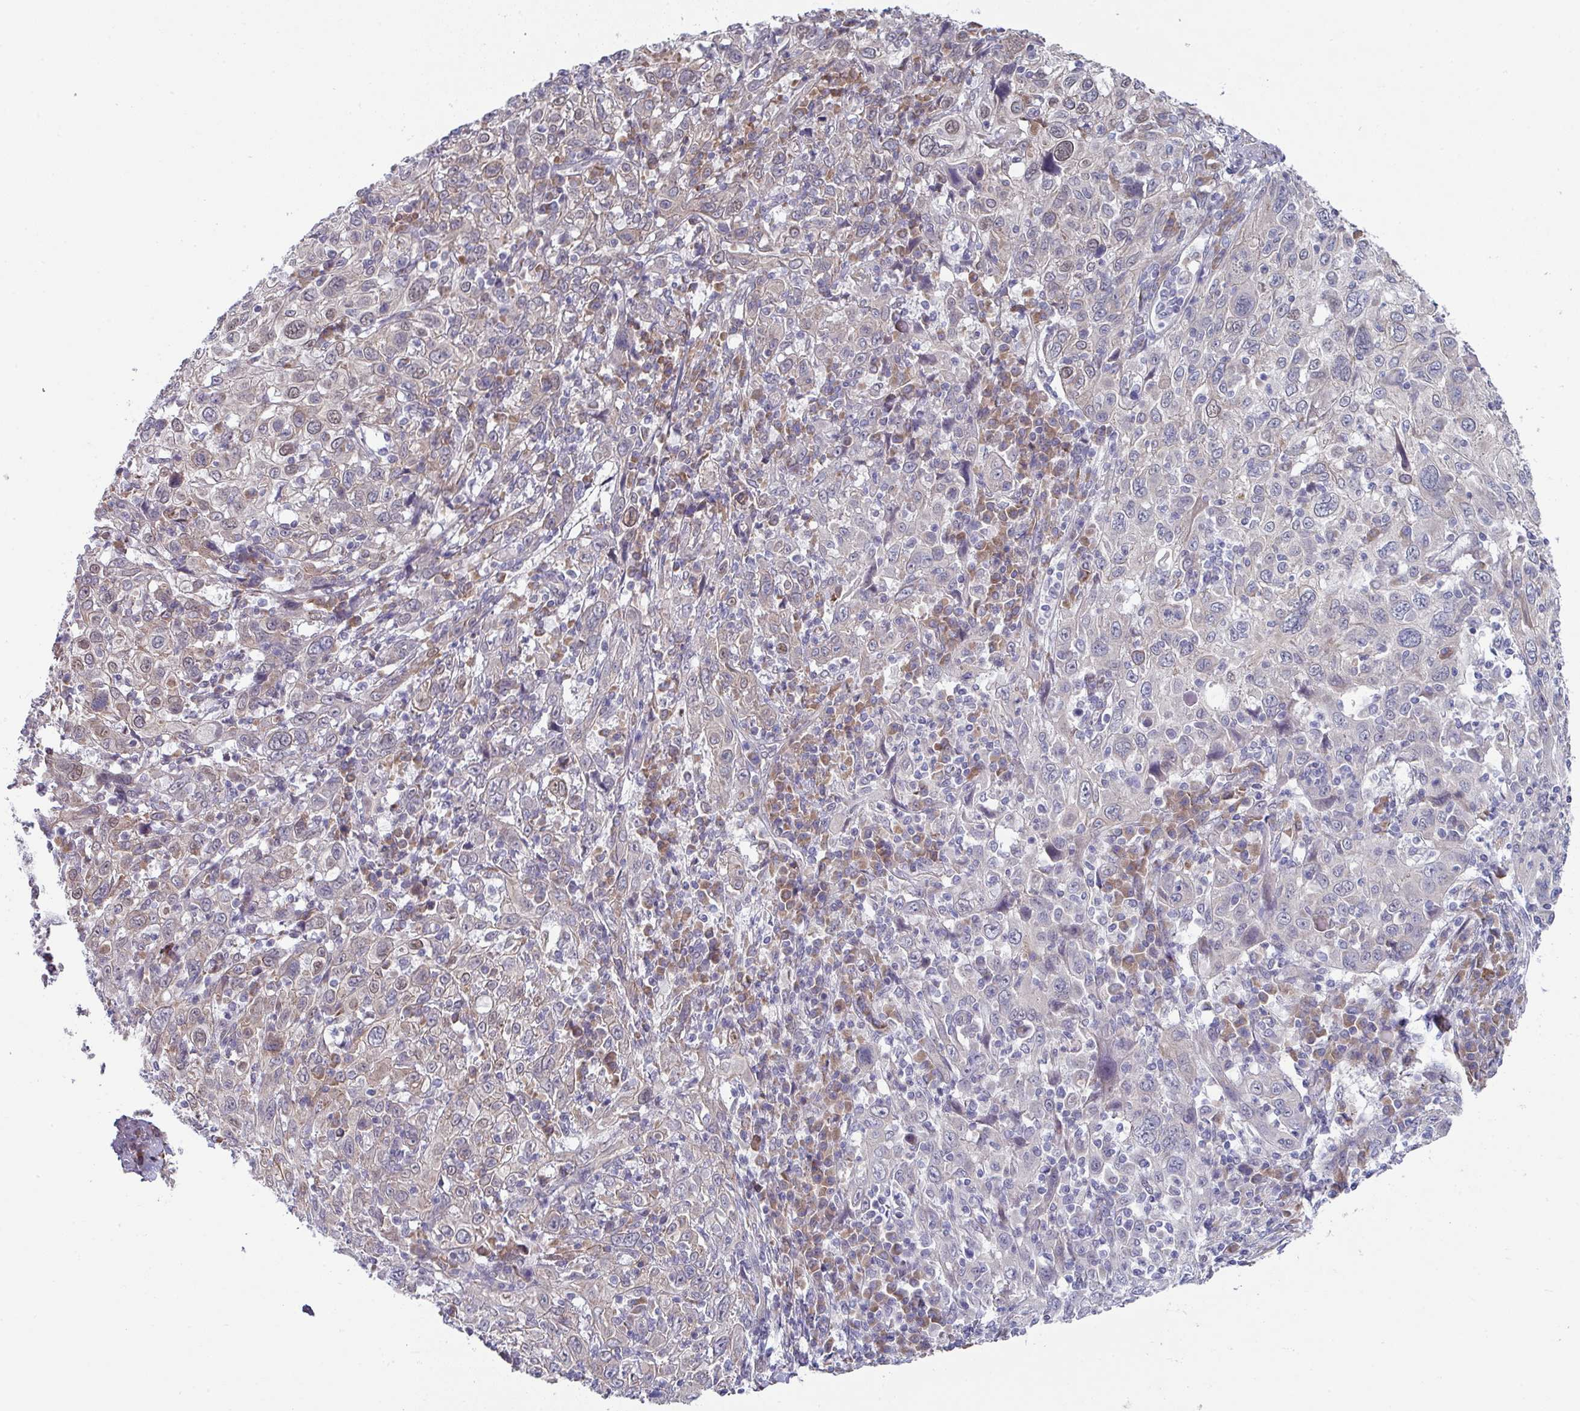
{"staining": {"intensity": "moderate", "quantity": "<25%", "location": "nuclear"}, "tissue": "cervical cancer", "cell_type": "Tumor cells", "image_type": "cancer", "snomed": [{"axis": "morphology", "description": "Squamous cell carcinoma, NOS"}, {"axis": "topography", "description": "Cervix"}], "caption": "The immunohistochemical stain shows moderate nuclear positivity in tumor cells of squamous cell carcinoma (cervical) tissue.", "gene": "TMED5", "patient": {"sex": "female", "age": 46}}